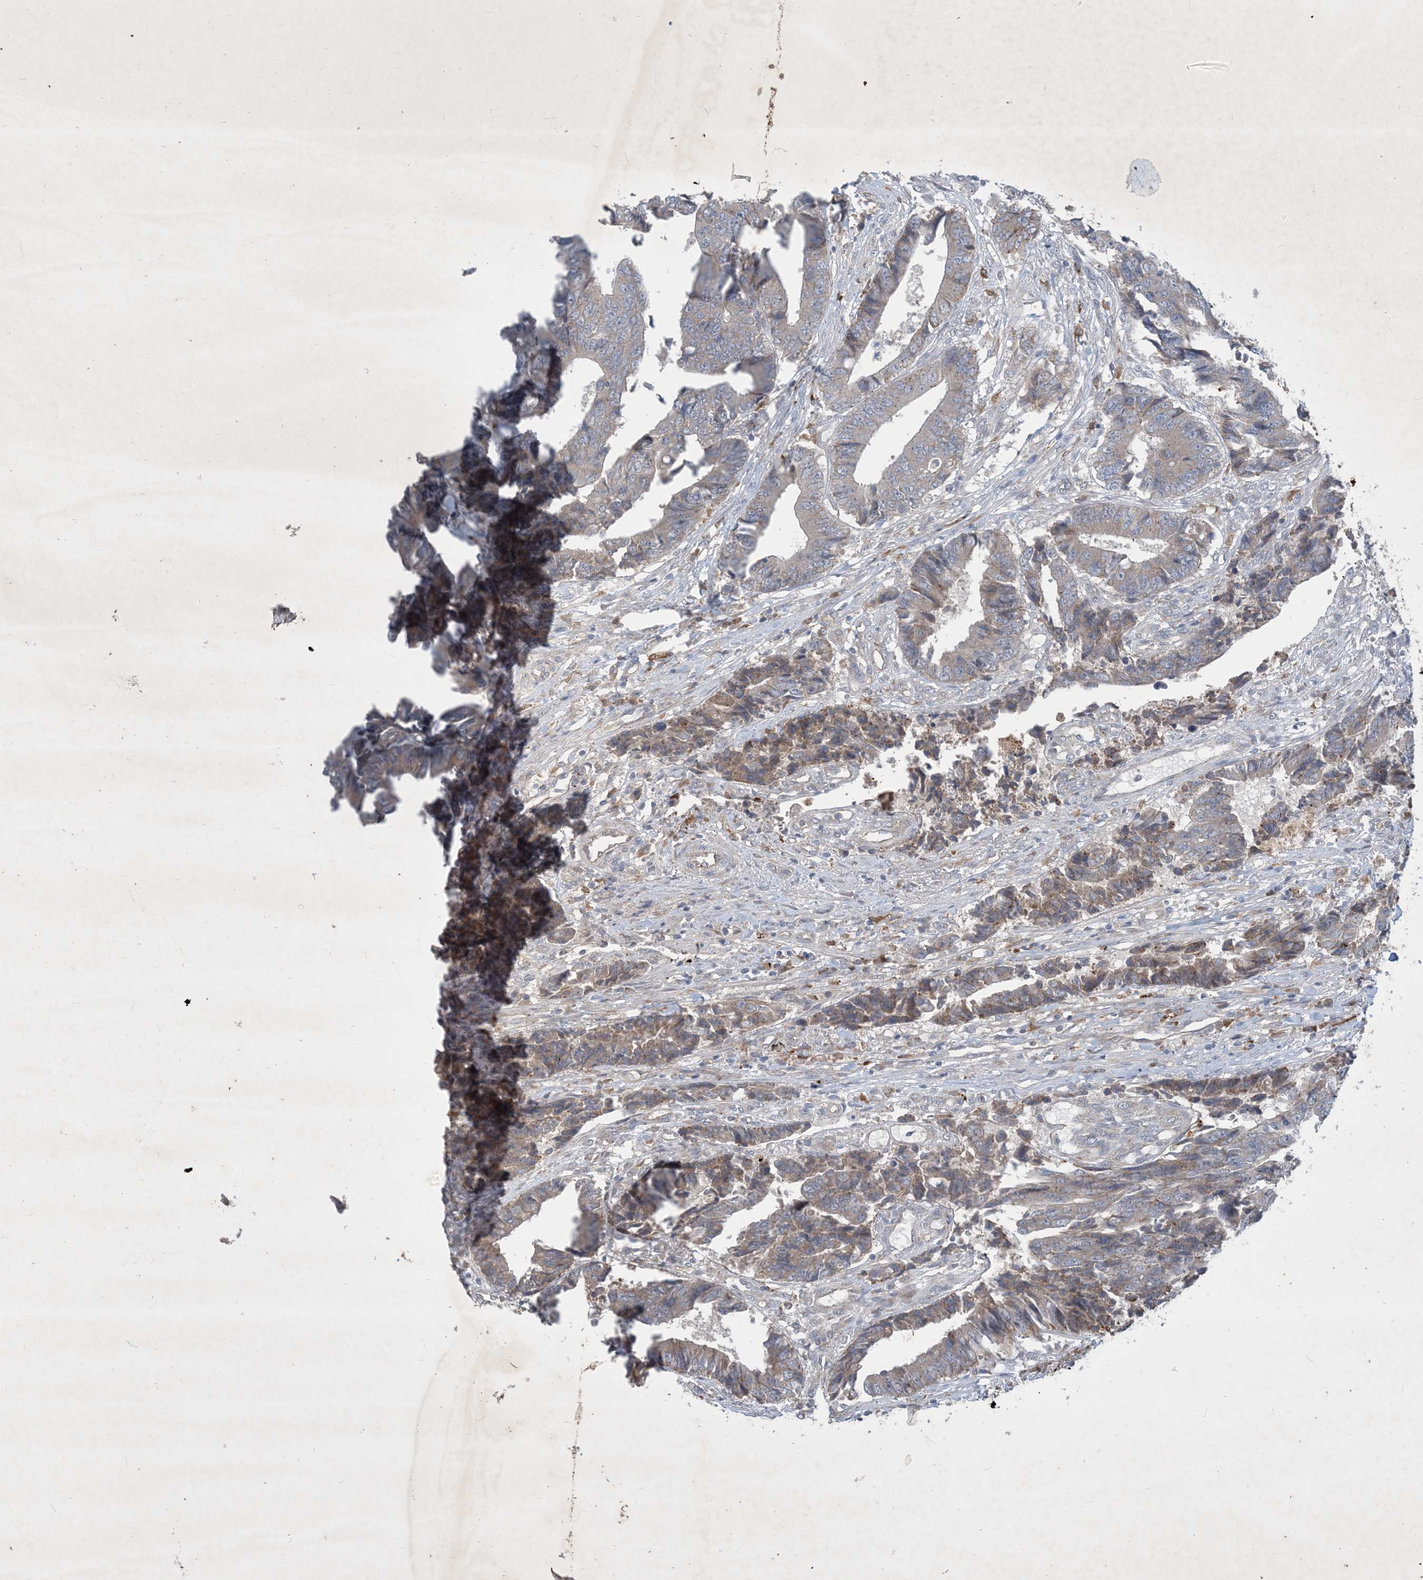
{"staining": {"intensity": "weak", "quantity": "25%-75%", "location": "cytoplasmic/membranous"}, "tissue": "colorectal cancer", "cell_type": "Tumor cells", "image_type": "cancer", "snomed": [{"axis": "morphology", "description": "Adenocarcinoma, NOS"}, {"axis": "topography", "description": "Rectum"}], "caption": "Colorectal cancer (adenocarcinoma) stained with DAB immunohistochemistry reveals low levels of weak cytoplasmic/membranous positivity in about 25%-75% of tumor cells.", "gene": "MRPS18A", "patient": {"sex": "male", "age": 84}}